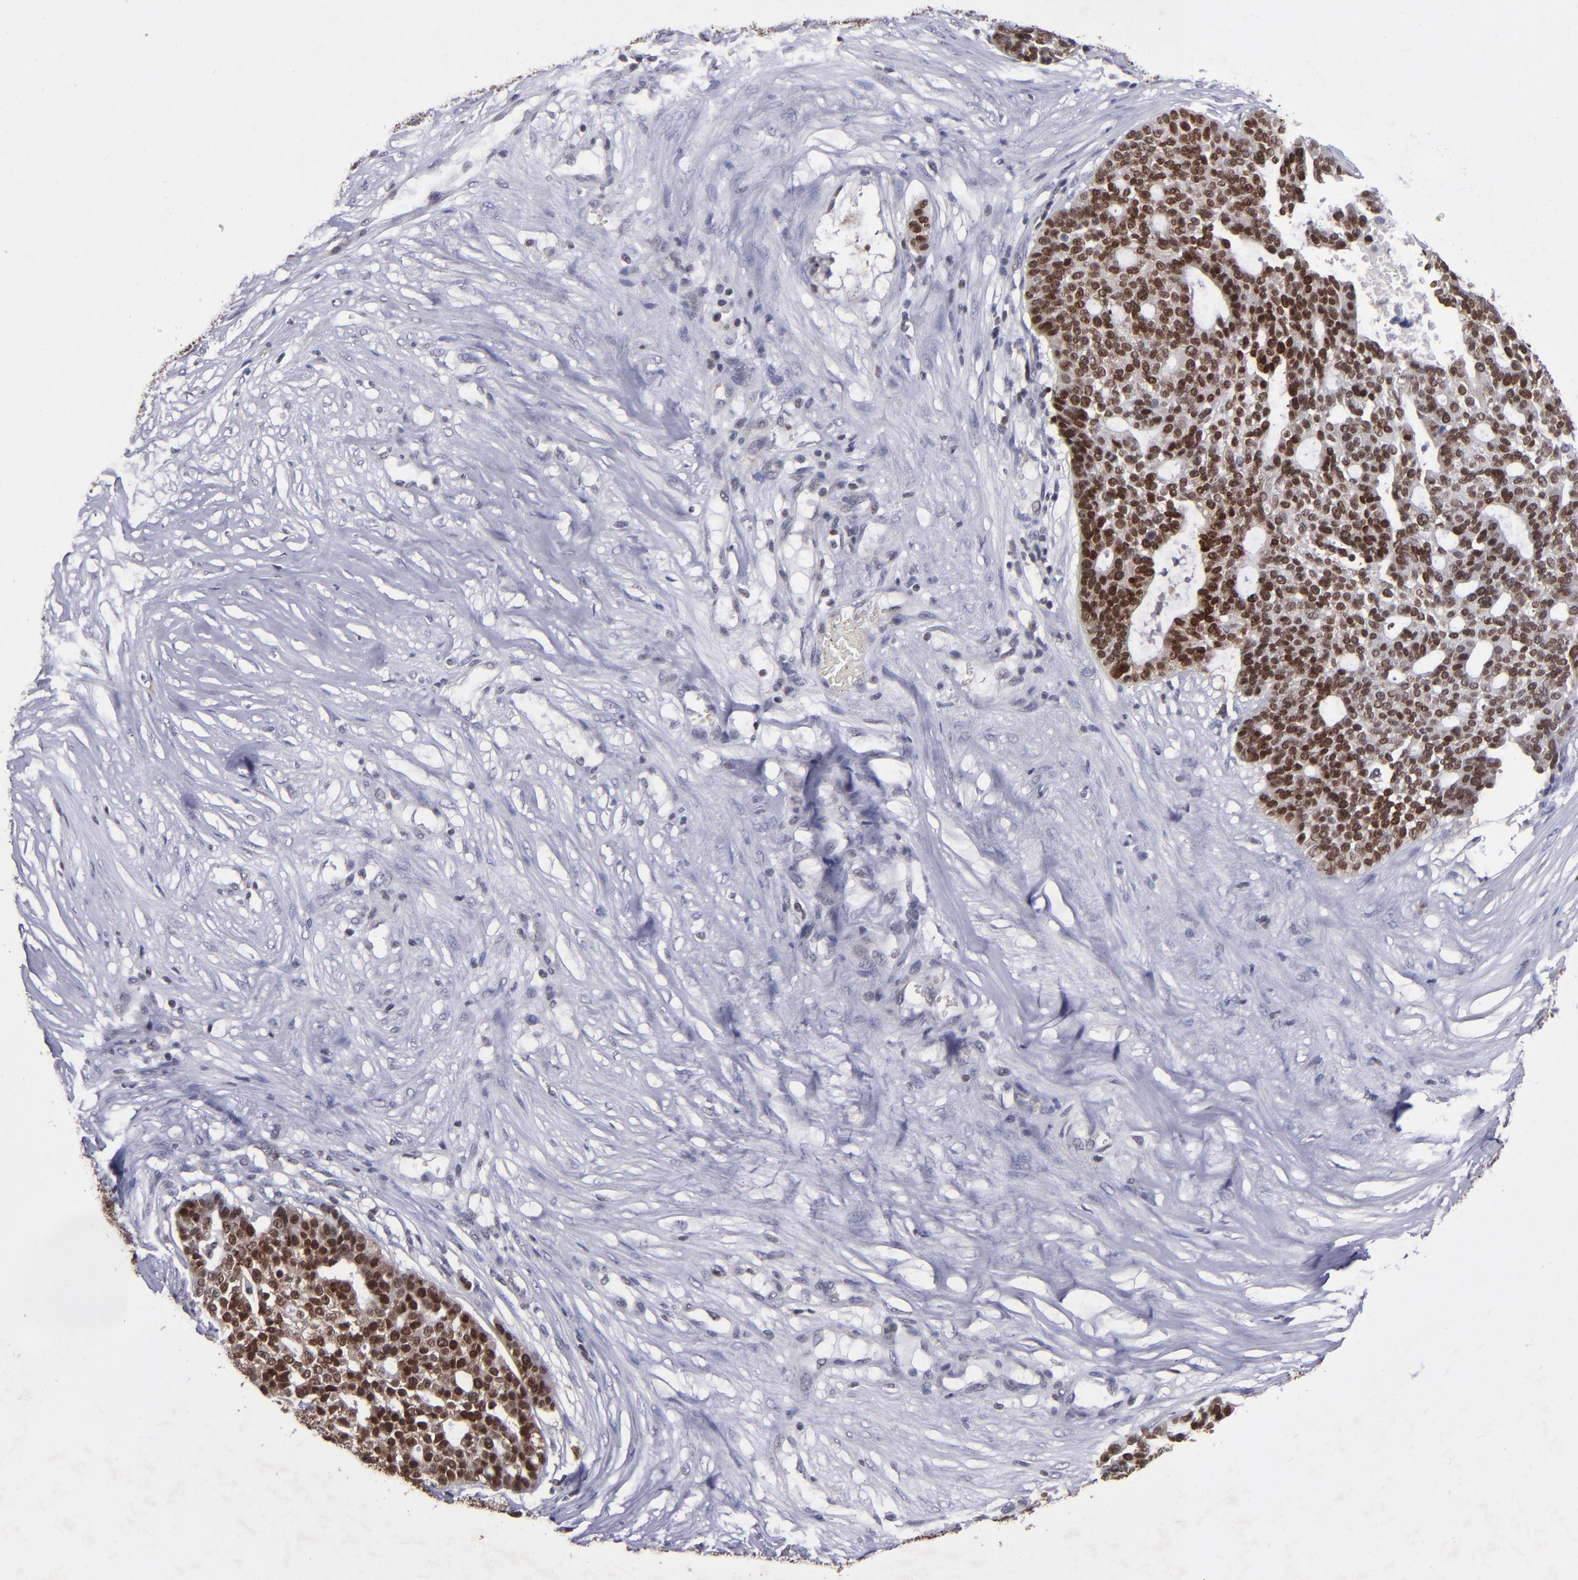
{"staining": {"intensity": "strong", "quantity": ">75%", "location": "nuclear"}, "tissue": "ovarian cancer", "cell_type": "Tumor cells", "image_type": "cancer", "snomed": [{"axis": "morphology", "description": "Cystadenocarcinoma, serous, NOS"}, {"axis": "topography", "description": "Ovary"}], "caption": "Tumor cells display strong nuclear expression in about >75% of cells in serous cystadenocarcinoma (ovarian).", "gene": "MGMT", "patient": {"sex": "female", "age": 59}}